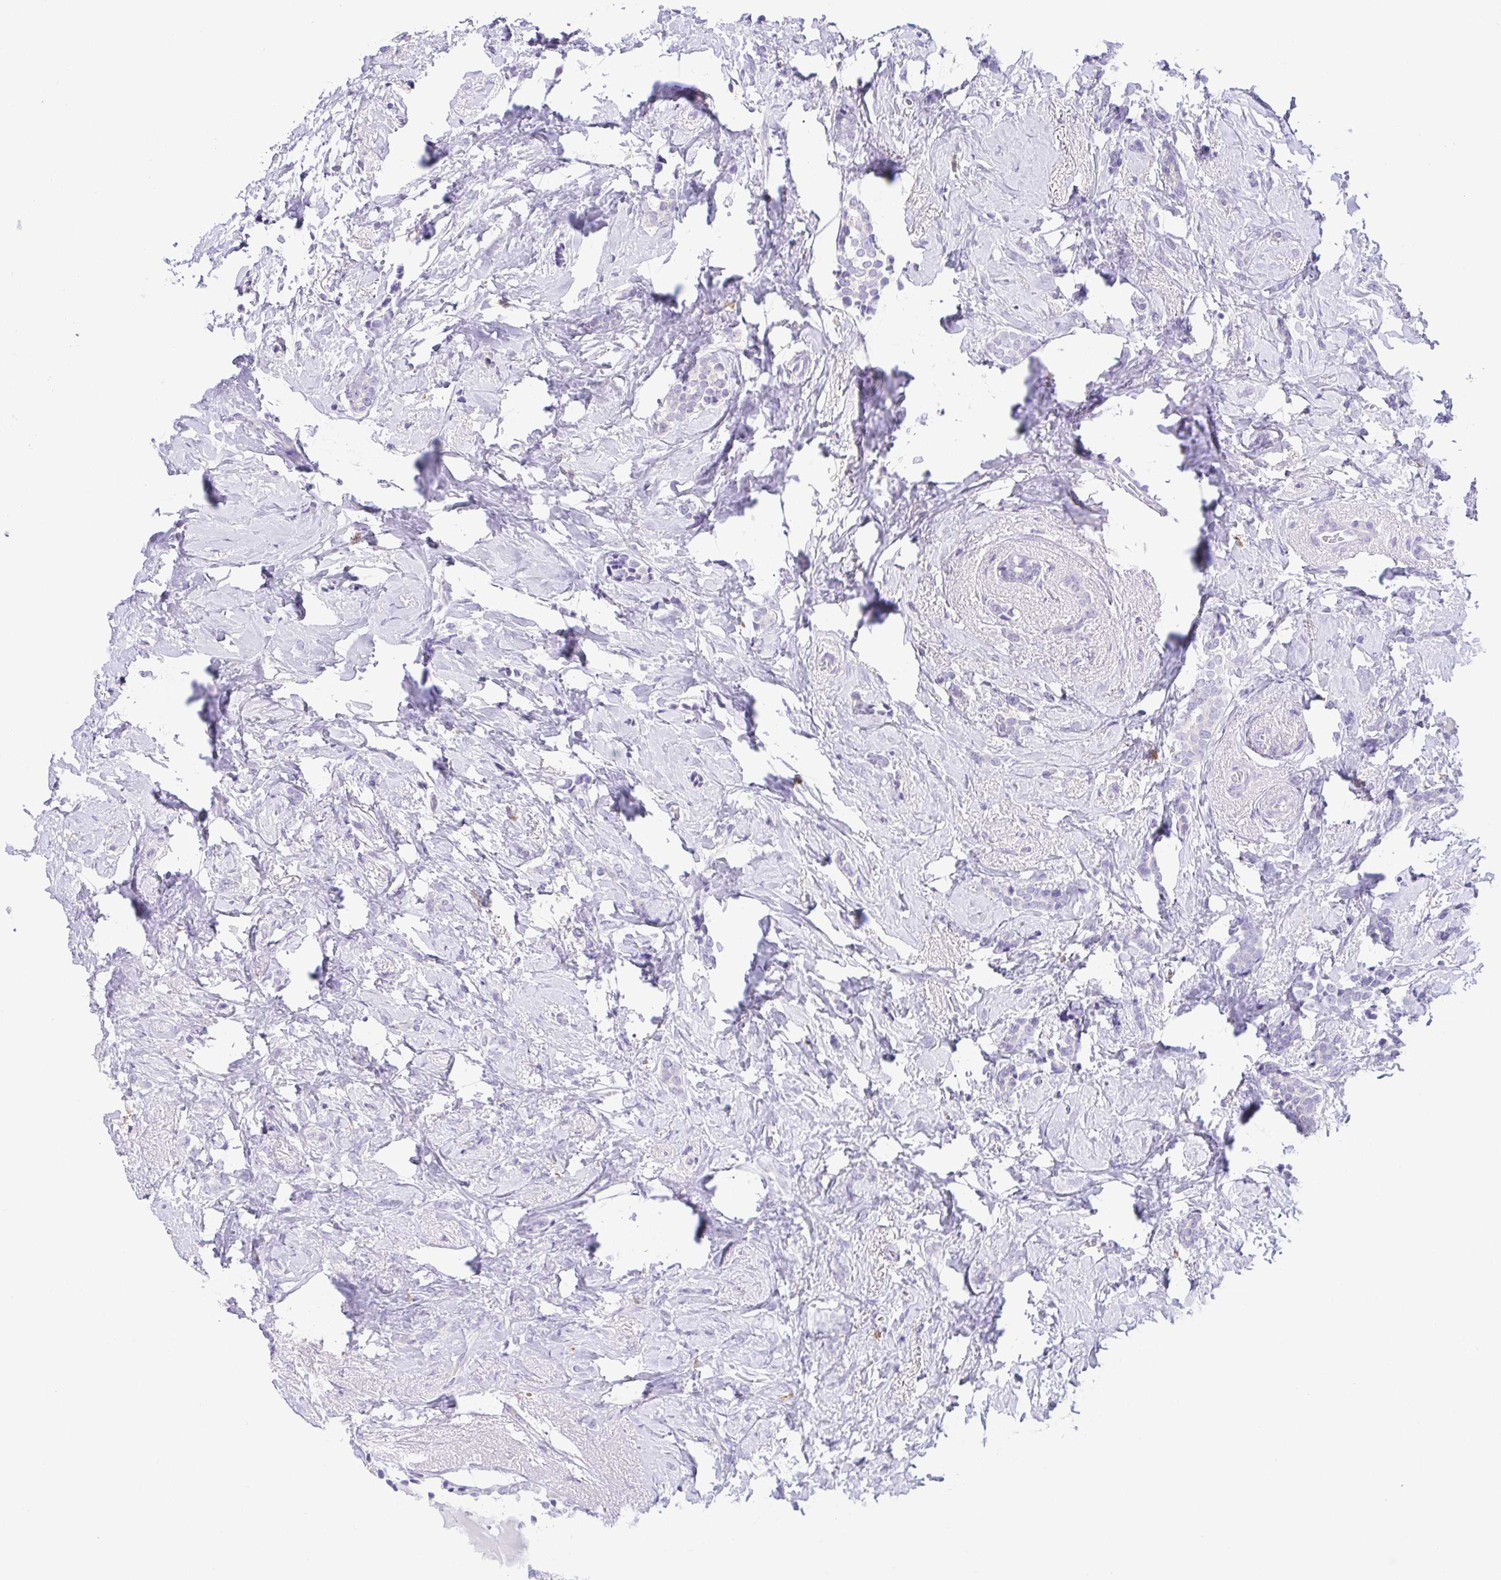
{"staining": {"intensity": "negative", "quantity": "none", "location": "none"}, "tissue": "breast cancer", "cell_type": "Tumor cells", "image_type": "cancer", "snomed": [{"axis": "morphology", "description": "Normal tissue, NOS"}, {"axis": "morphology", "description": "Duct carcinoma"}, {"axis": "topography", "description": "Breast"}], "caption": "A micrograph of breast cancer stained for a protein reveals no brown staining in tumor cells. (Stains: DAB immunohistochemistry (IHC) with hematoxylin counter stain, Microscopy: brightfield microscopy at high magnification).", "gene": "KRTDAP", "patient": {"sex": "female", "age": 77}}